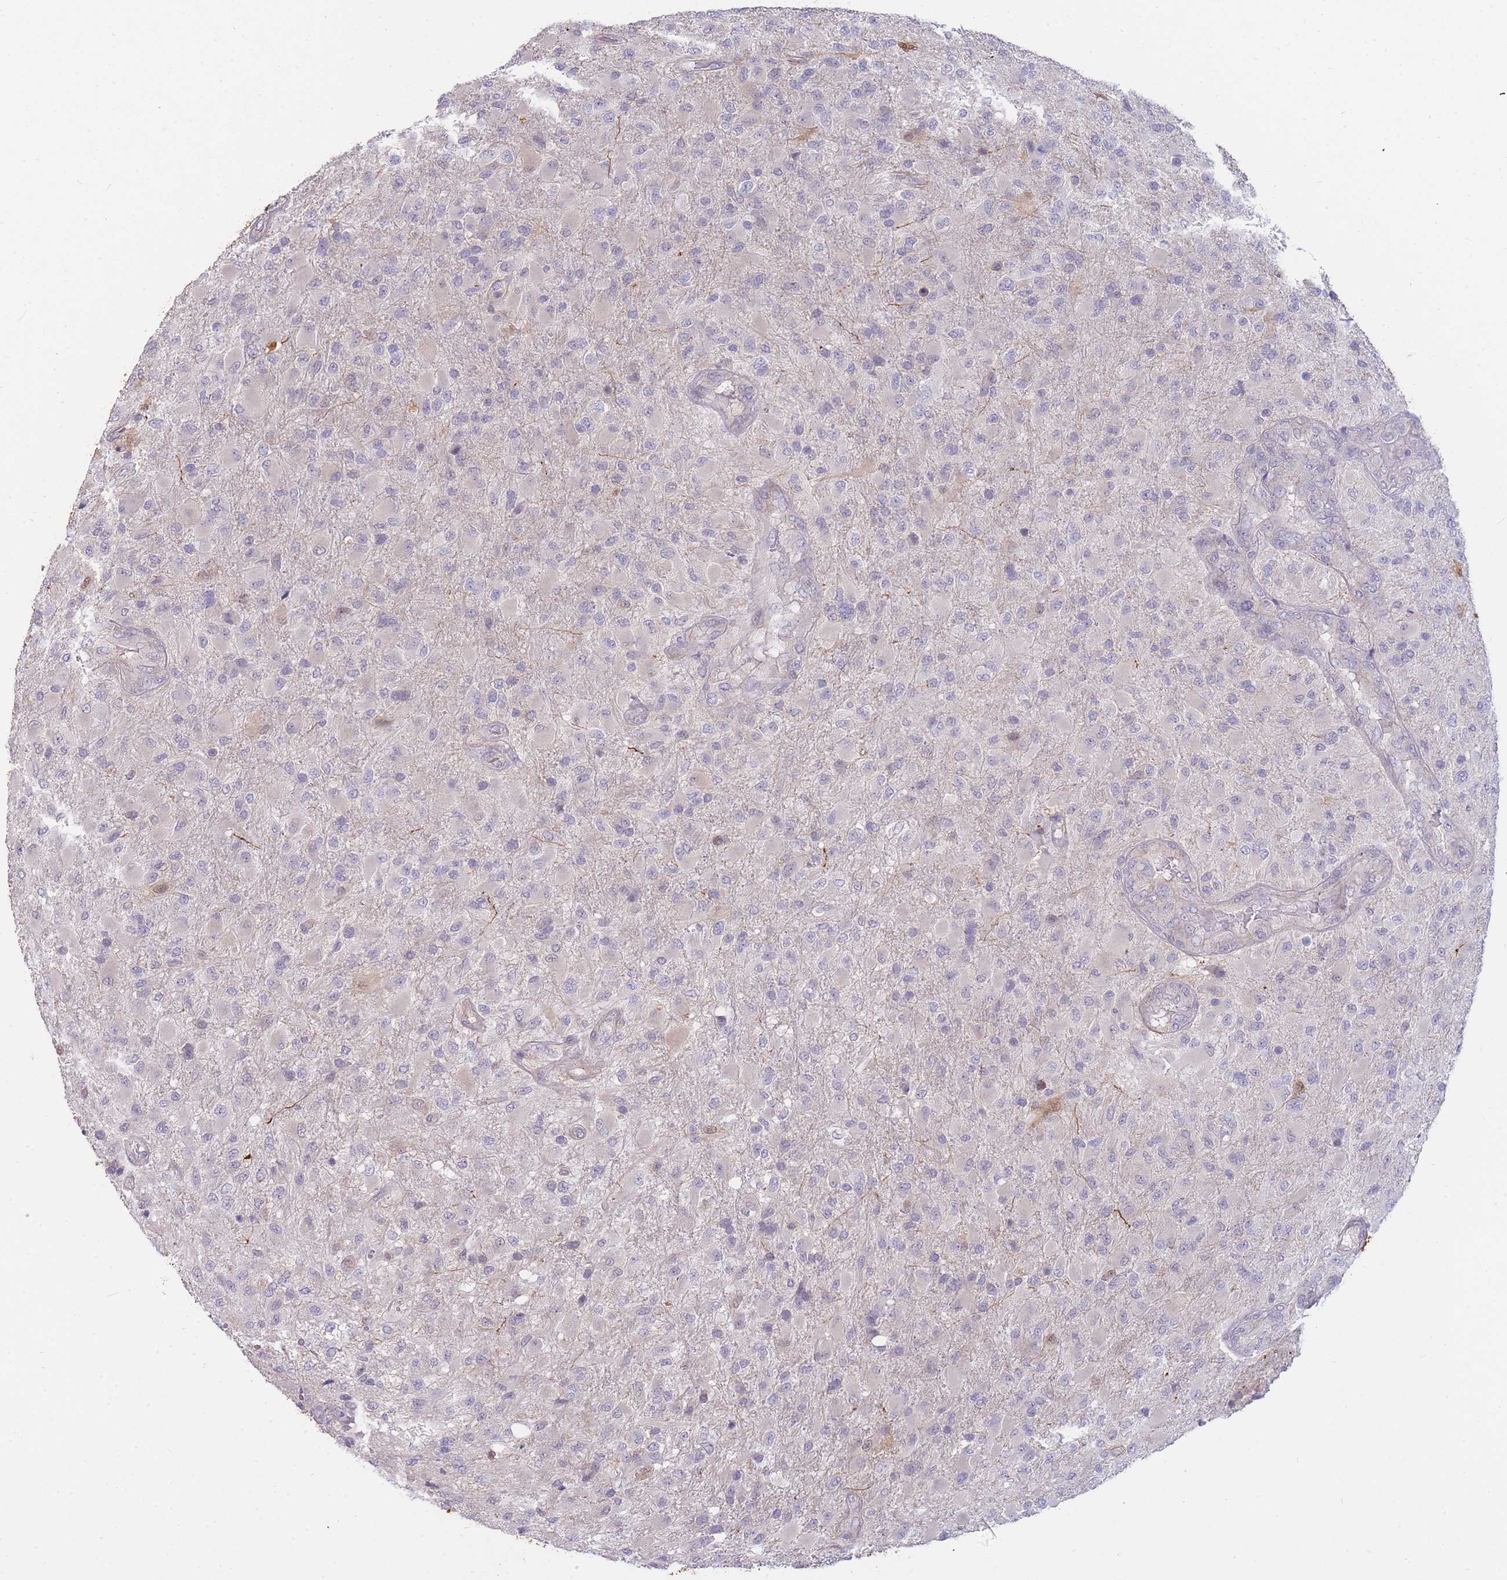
{"staining": {"intensity": "negative", "quantity": "none", "location": "none"}, "tissue": "glioma", "cell_type": "Tumor cells", "image_type": "cancer", "snomed": [{"axis": "morphology", "description": "Glioma, malignant, Low grade"}, {"axis": "topography", "description": "Brain"}], "caption": "Histopathology image shows no protein expression in tumor cells of glioma tissue.", "gene": "SMC6", "patient": {"sex": "male", "age": 65}}